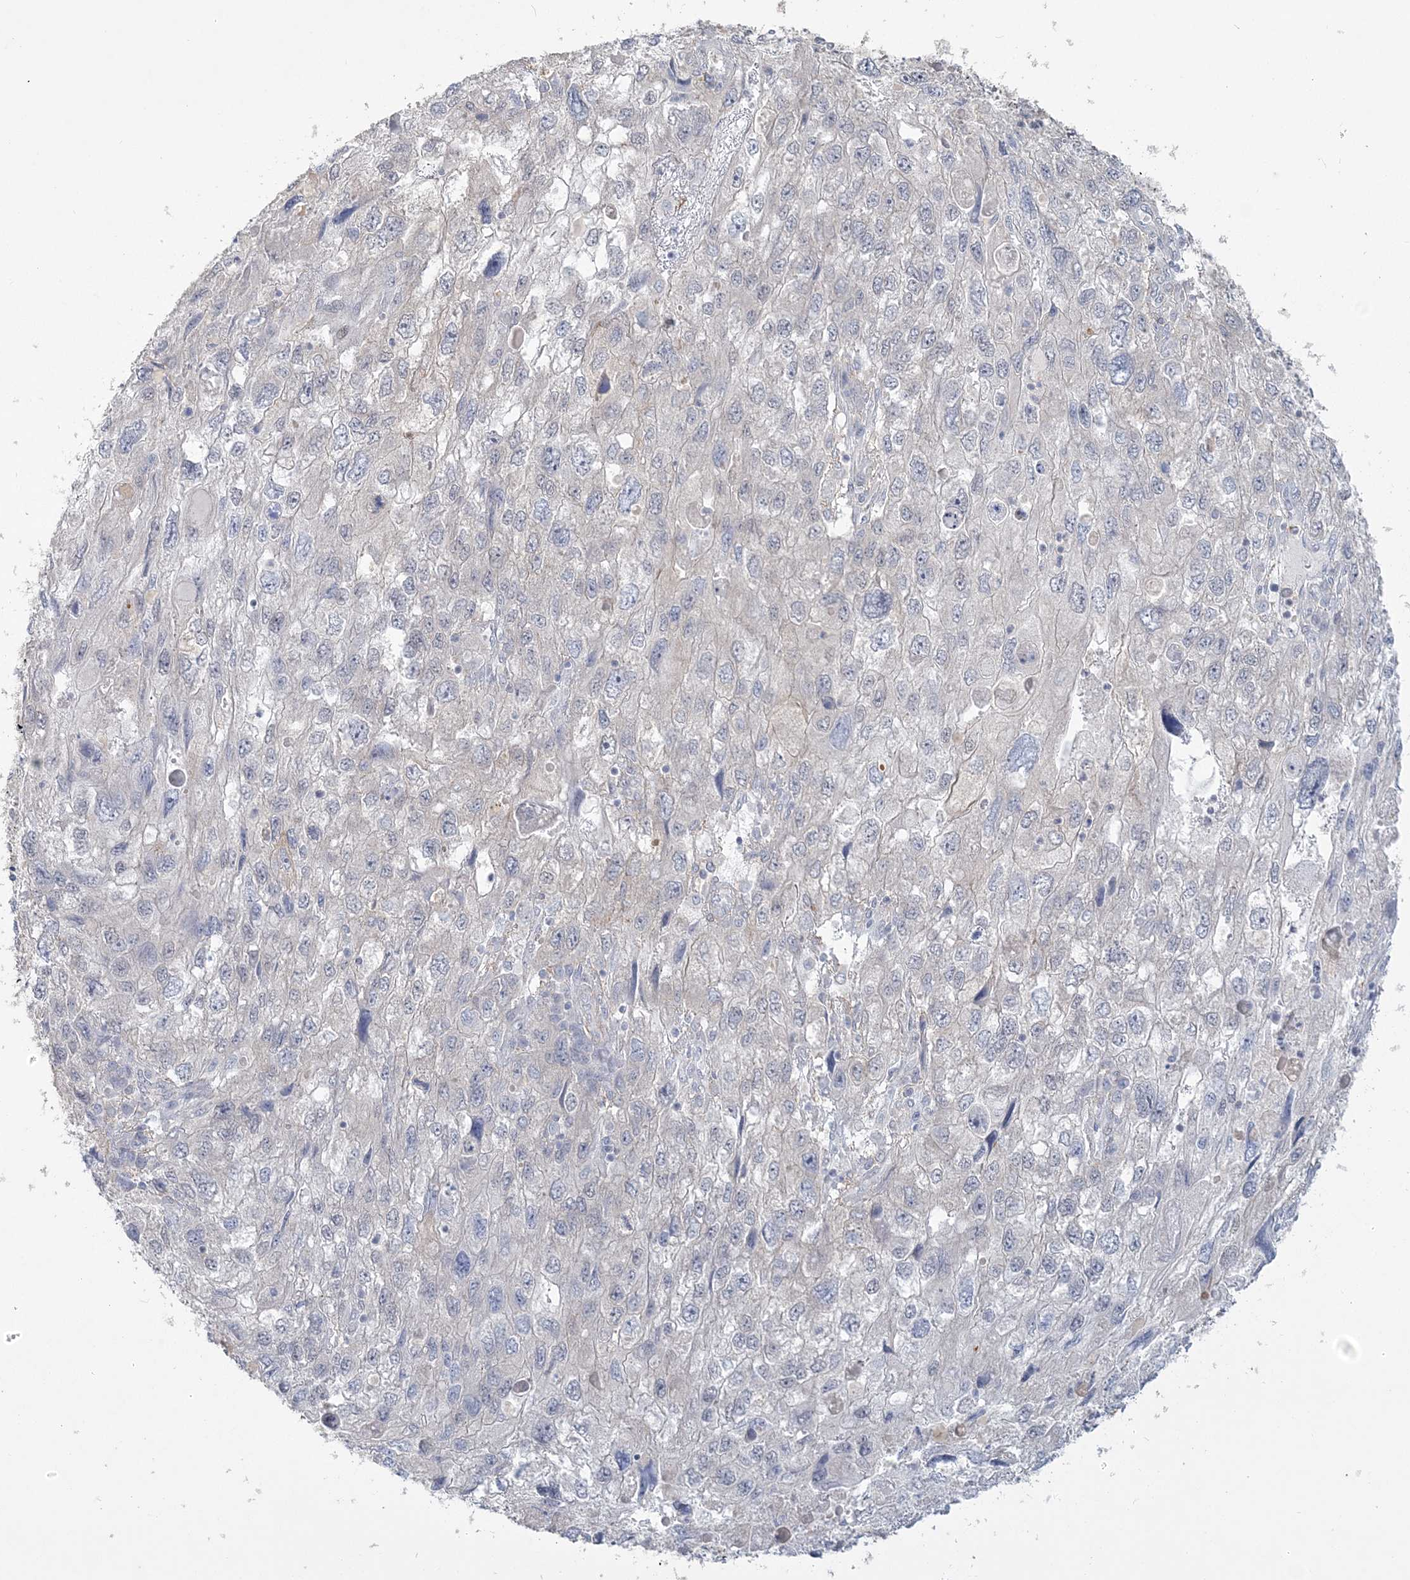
{"staining": {"intensity": "negative", "quantity": "none", "location": "none"}, "tissue": "endometrial cancer", "cell_type": "Tumor cells", "image_type": "cancer", "snomed": [{"axis": "morphology", "description": "Adenocarcinoma, NOS"}, {"axis": "topography", "description": "Endometrium"}], "caption": "Immunohistochemistry (IHC) photomicrograph of neoplastic tissue: human endometrial adenocarcinoma stained with DAB (3,3'-diaminobenzidine) shows no significant protein staining in tumor cells.", "gene": "ANKS1A", "patient": {"sex": "female", "age": 49}}